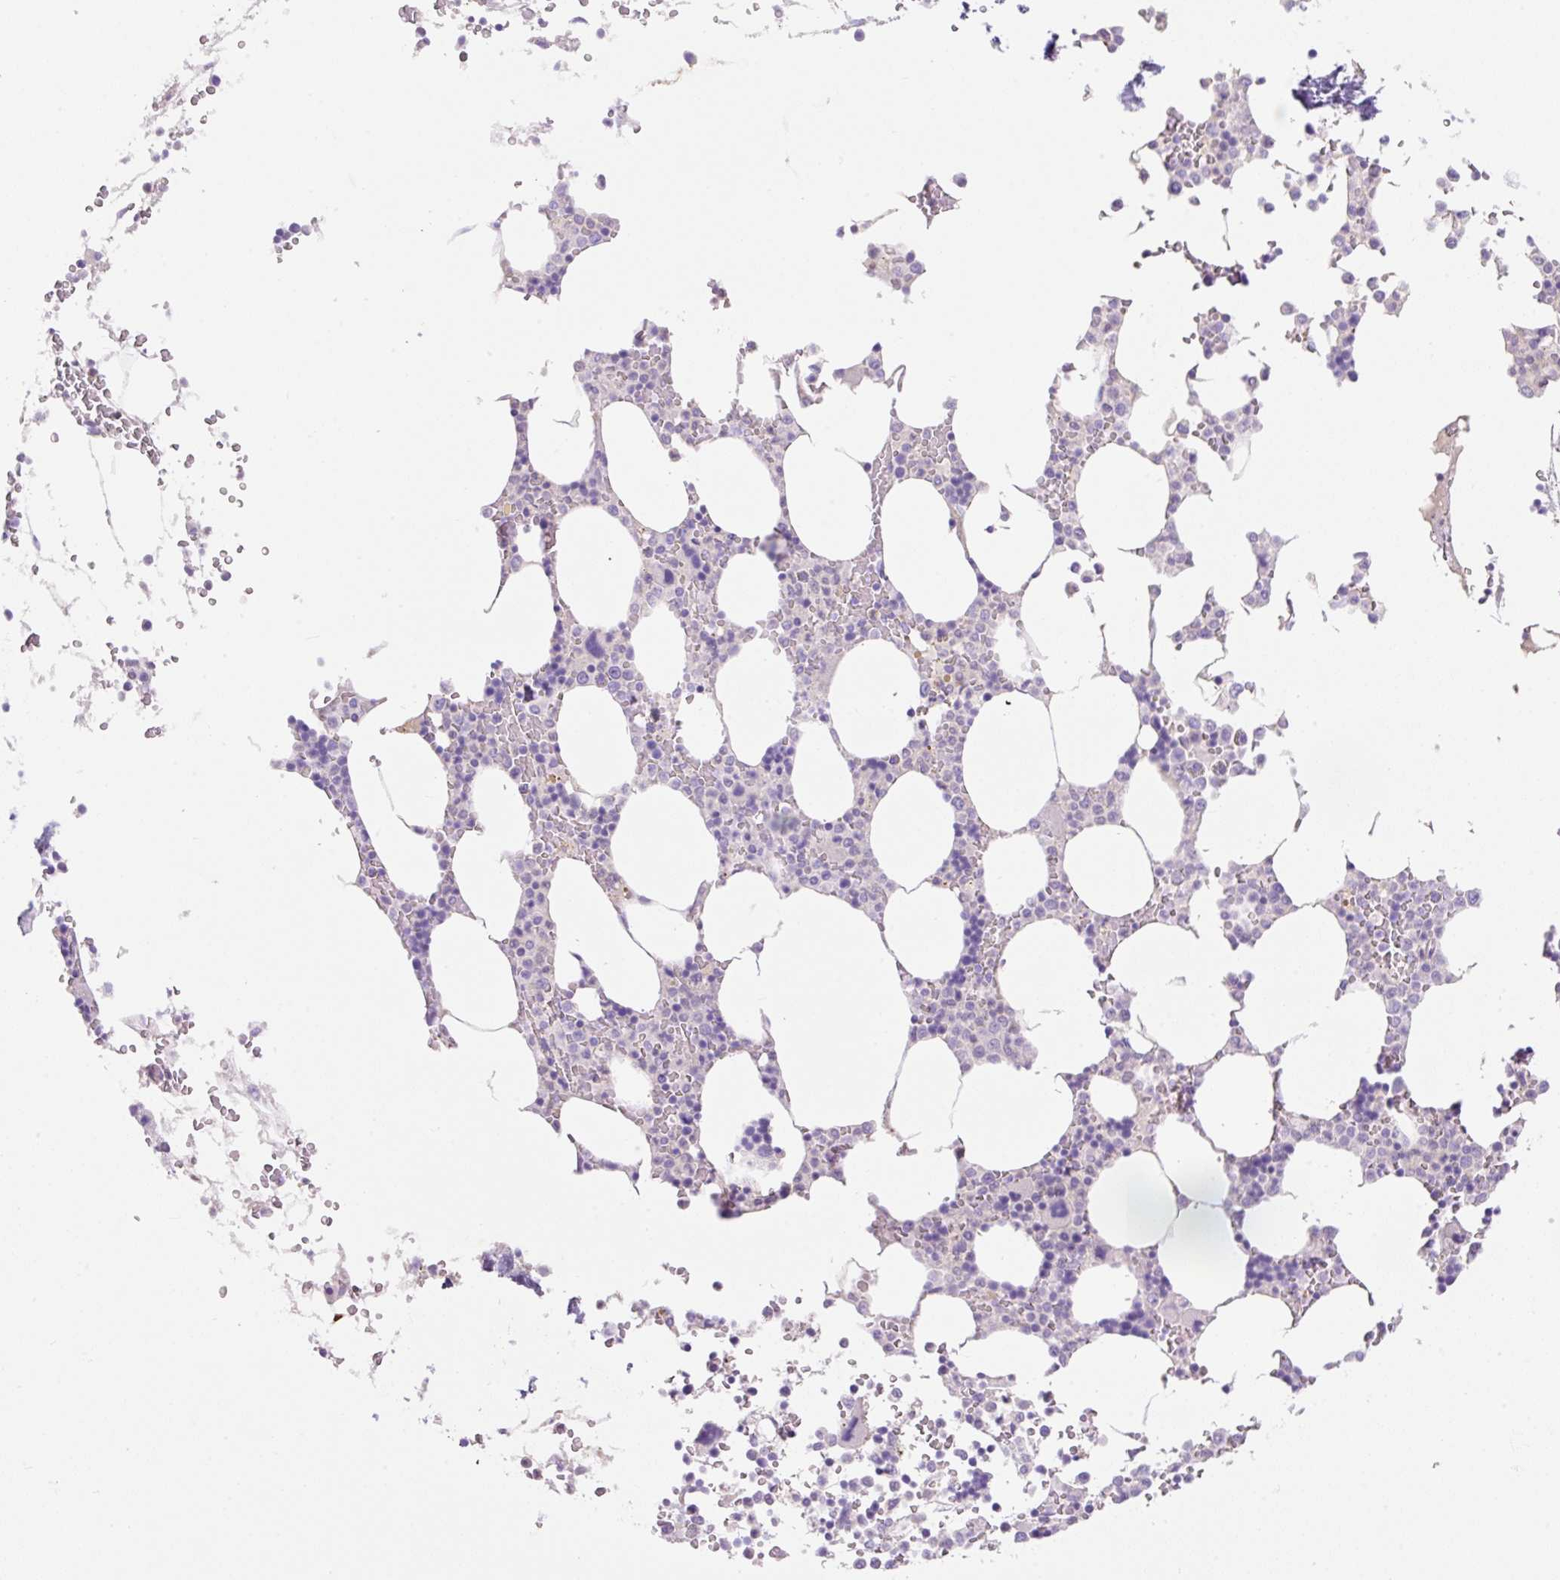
{"staining": {"intensity": "weak", "quantity": "<25%", "location": "cytoplasmic/membranous"}, "tissue": "bone marrow", "cell_type": "Hematopoietic cells", "image_type": "normal", "snomed": [{"axis": "morphology", "description": "Normal tissue, NOS"}, {"axis": "topography", "description": "Bone marrow"}], "caption": "Immunohistochemistry of unremarkable bone marrow exhibits no expression in hematopoietic cells. Nuclei are stained in blue.", "gene": "TDRD15", "patient": {"sex": "male", "age": 64}}